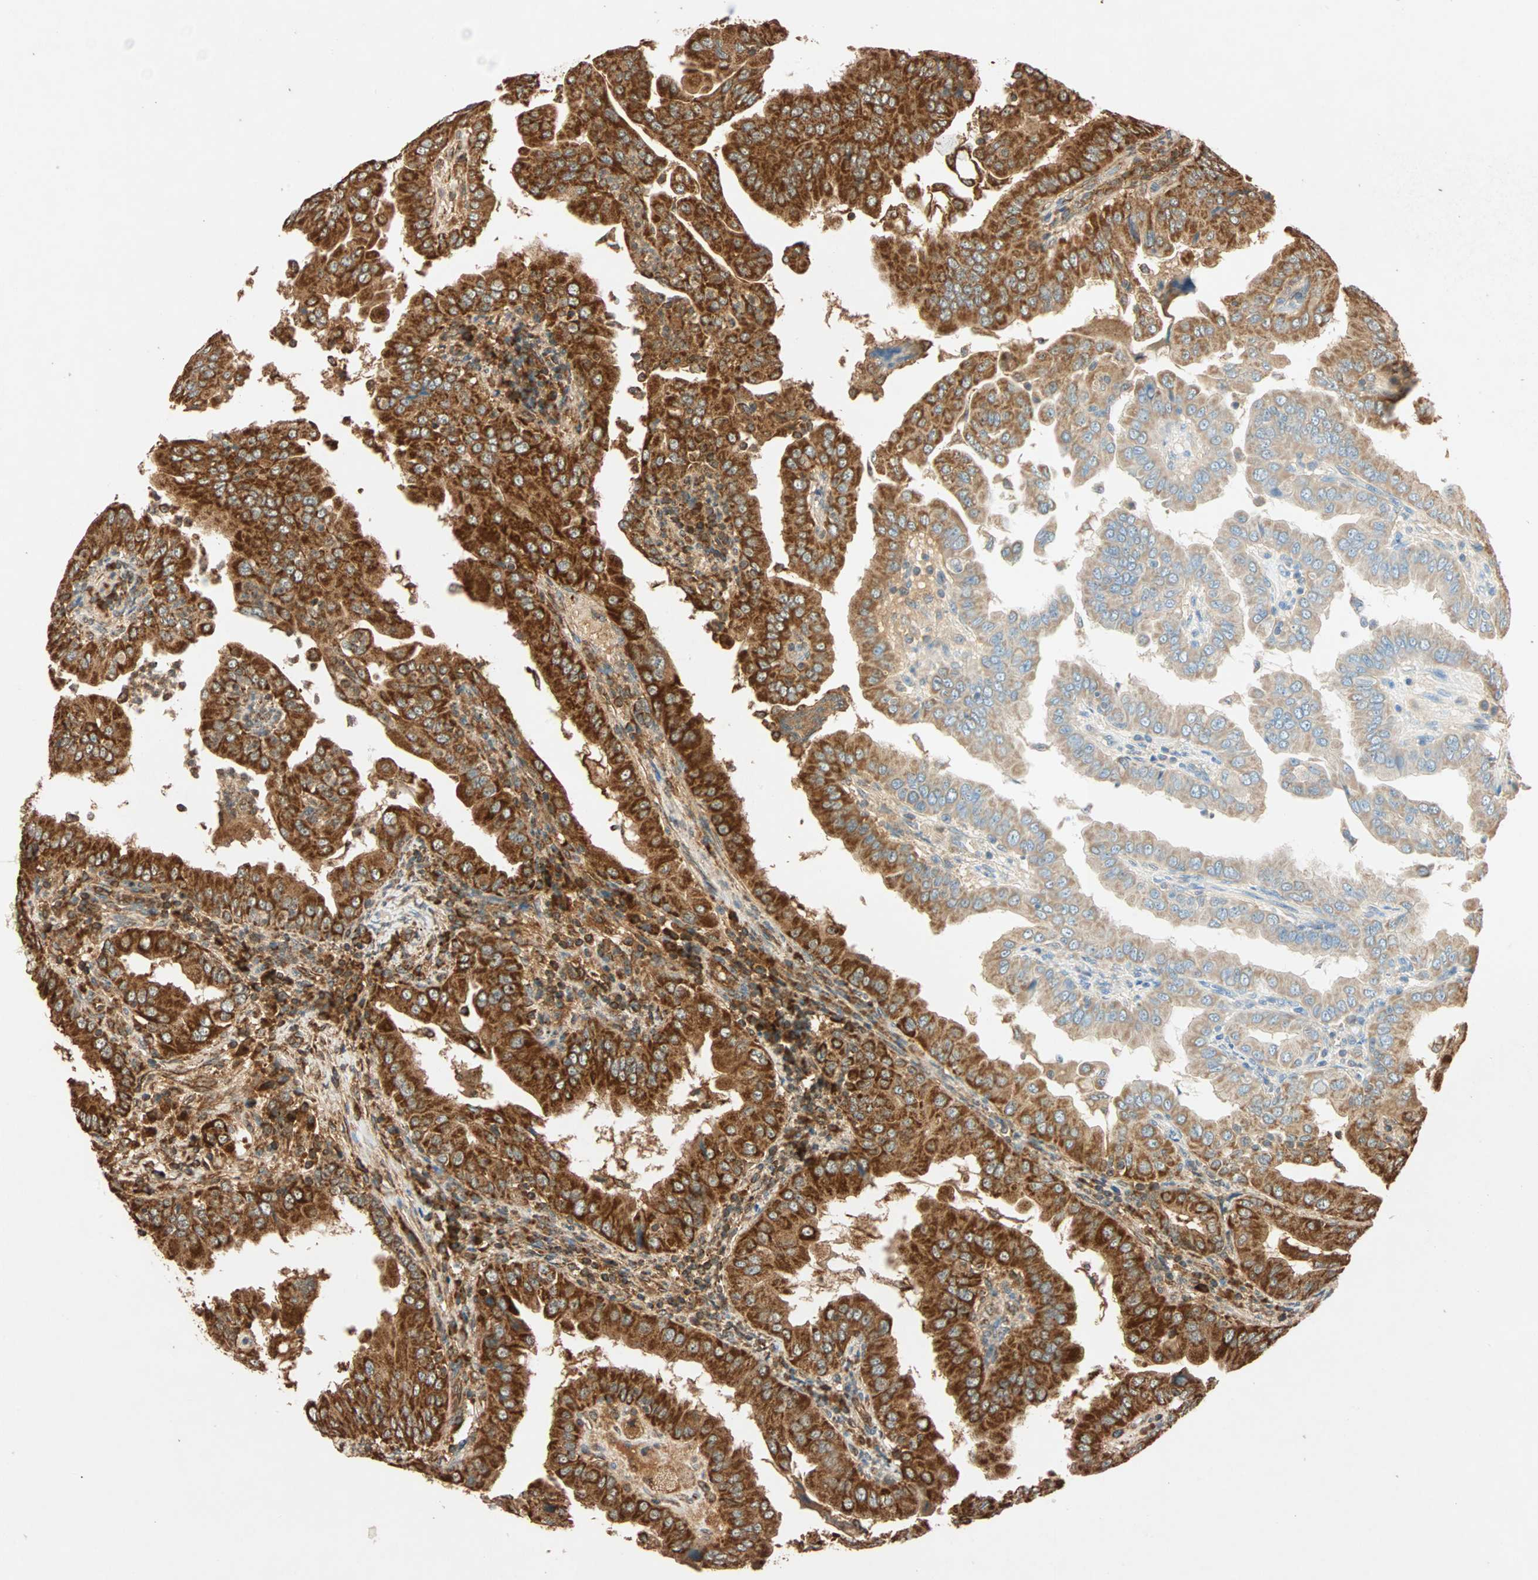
{"staining": {"intensity": "strong", "quantity": ">75%", "location": "cytoplasmic/membranous"}, "tissue": "thyroid cancer", "cell_type": "Tumor cells", "image_type": "cancer", "snomed": [{"axis": "morphology", "description": "Papillary adenocarcinoma, NOS"}, {"axis": "topography", "description": "Thyroid gland"}], "caption": "This is an image of IHC staining of papillary adenocarcinoma (thyroid), which shows strong staining in the cytoplasmic/membranous of tumor cells.", "gene": "MAPK1", "patient": {"sex": "male", "age": 33}}